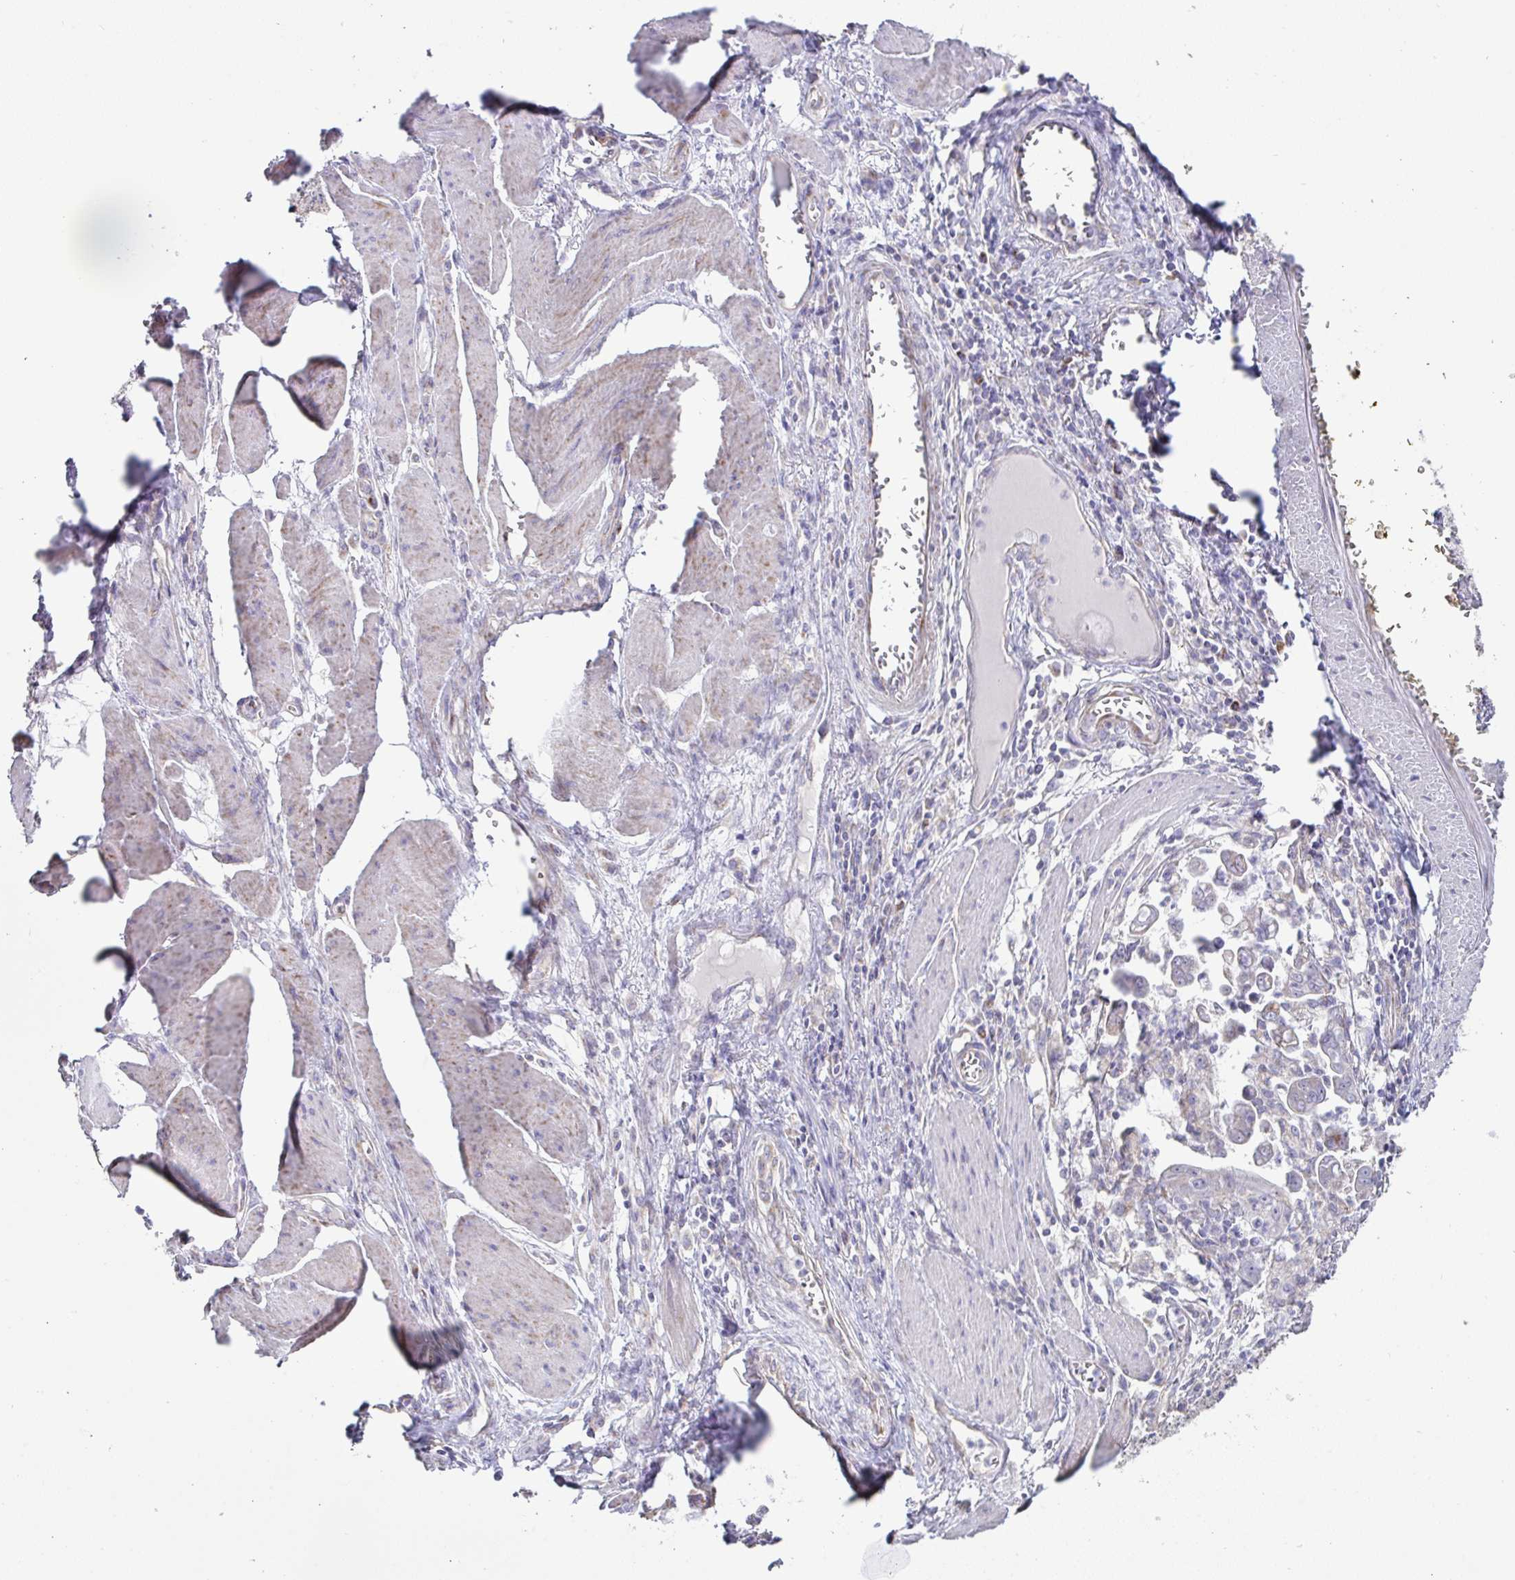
{"staining": {"intensity": "negative", "quantity": "none", "location": "none"}, "tissue": "stomach cancer", "cell_type": "Tumor cells", "image_type": "cancer", "snomed": [{"axis": "morphology", "description": "Adenocarcinoma, NOS"}, {"axis": "topography", "description": "Stomach, upper"}], "caption": "The immunohistochemistry (IHC) micrograph has no significant staining in tumor cells of adenocarcinoma (stomach) tissue.", "gene": "DOK7", "patient": {"sex": "male", "age": 80}}